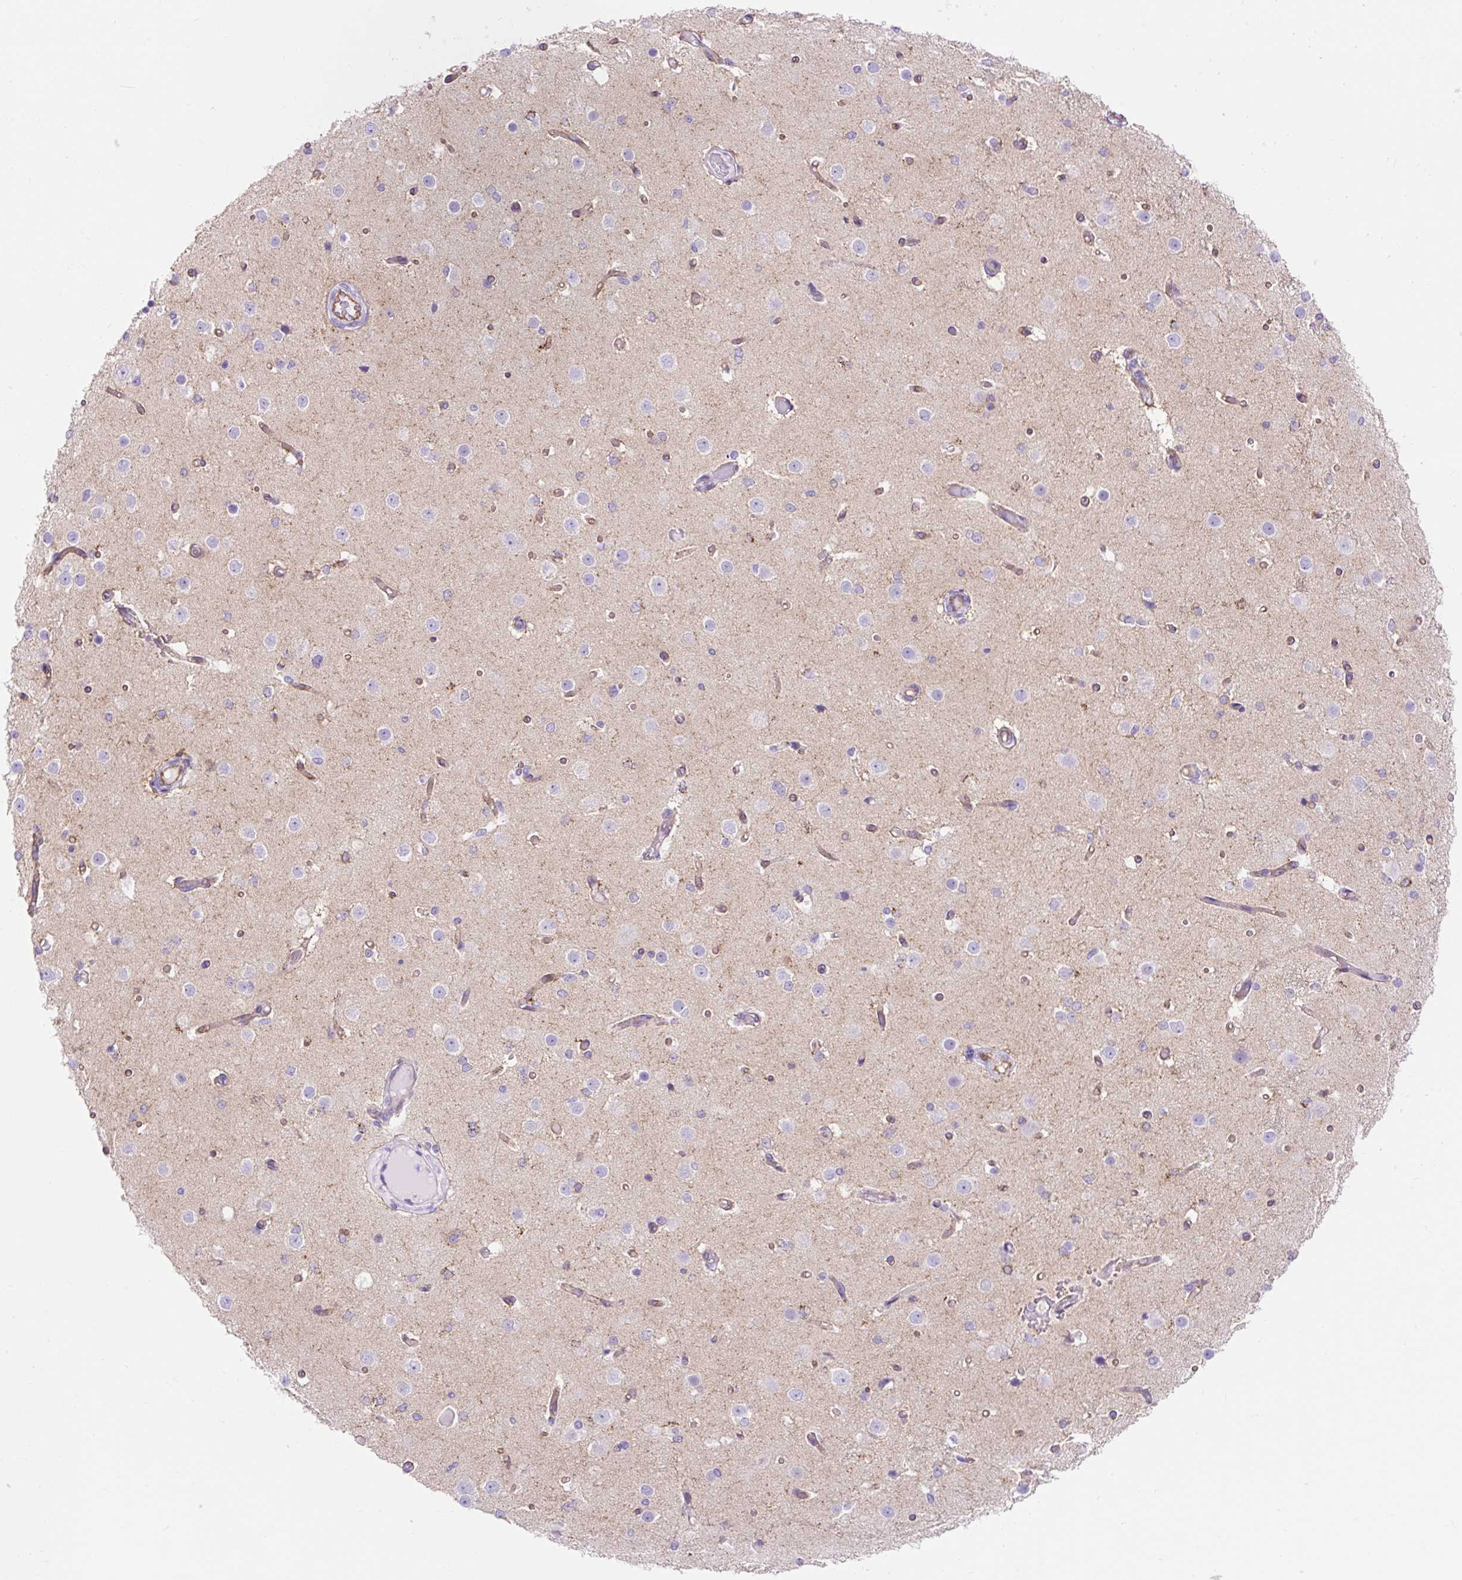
{"staining": {"intensity": "moderate", "quantity": "25%-75%", "location": "cytoplasmic/membranous"}, "tissue": "cerebral cortex", "cell_type": "Endothelial cells", "image_type": "normal", "snomed": [{"axis": "morphology", "description": "Normal tissue, NOS"}, {"axis": "morphology", "description": "Inflammation, NOS"}, {"axis": "topography", "description": "Cerebral cortex"}], "caption": "Immunohistochemical staining of normal human cerebral cortex shows 25%-75% levels of moderate cytoplasmic/membranous protein staining in approximately 25%-75% of endothelial cells. The protein is shown in brown color, while the nuclei are stained blue.", "gene": "HIP1R", "patient": {"sex": "male", "age": 6}}